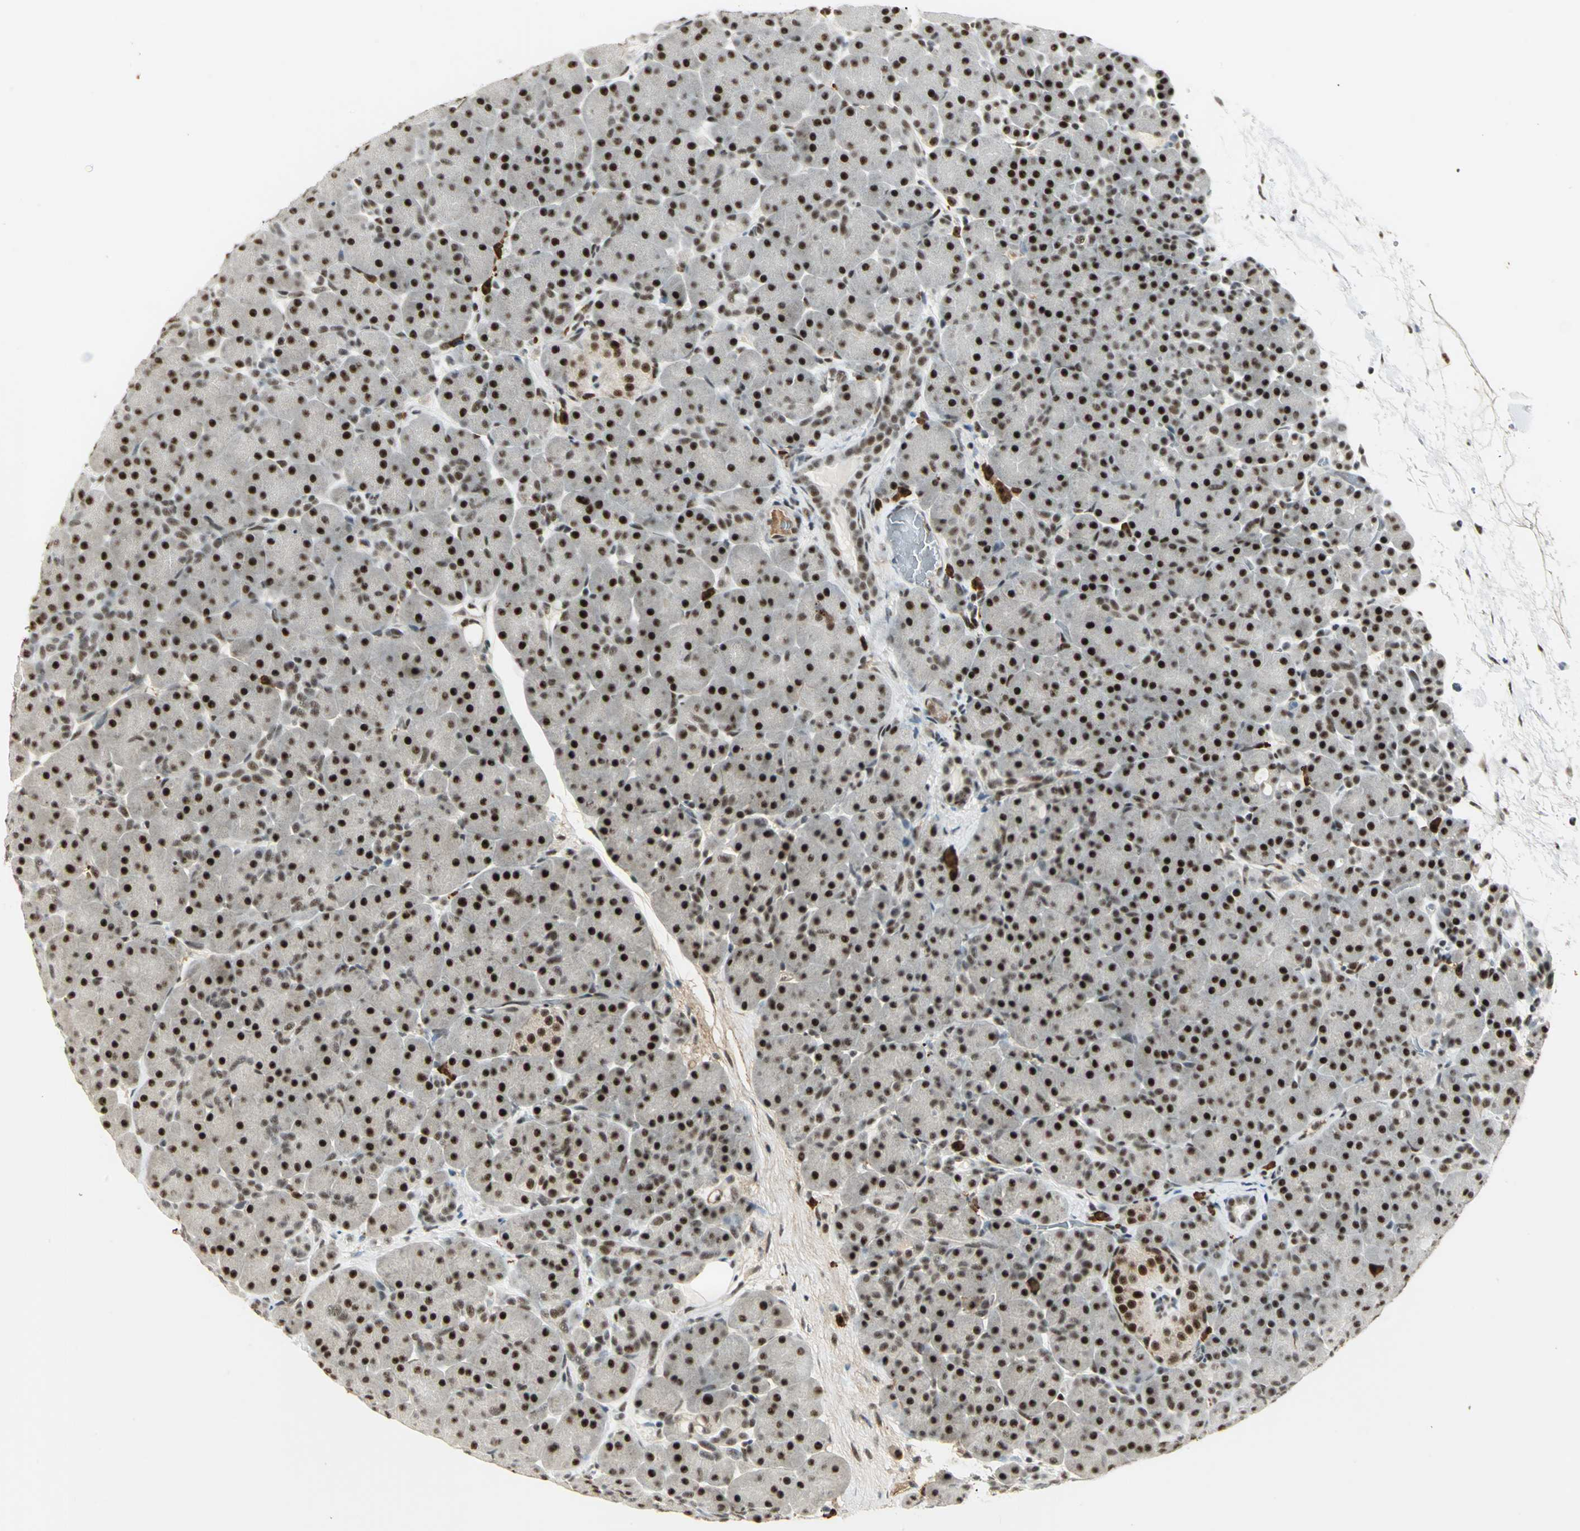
{"staining": {"intensity": "strong", "quantity": ">75%", "location": "nuclear"}, "tissue": "pancreas", "cell_type": "Exocrine glandular cells", "image_type": "normal", "snomed": [{"axis": "morphology", "description": "Normal tissue, NOS"}, {"axis": "topography", "description": "Pancreas"}], "caption": "Immunohistochemical staining of benign pancreas shows >75% levels of strong nuclear protein expression in about >75% of exocrine glandular cells. (Stains: DAB (3,3'-diaminobenzidine) in brown, nuclei in blue, Microscopy: brightfield microscopy at high magnification).", "gene": "CCNT1", "patient": {"sex": "male", "age": 66}}